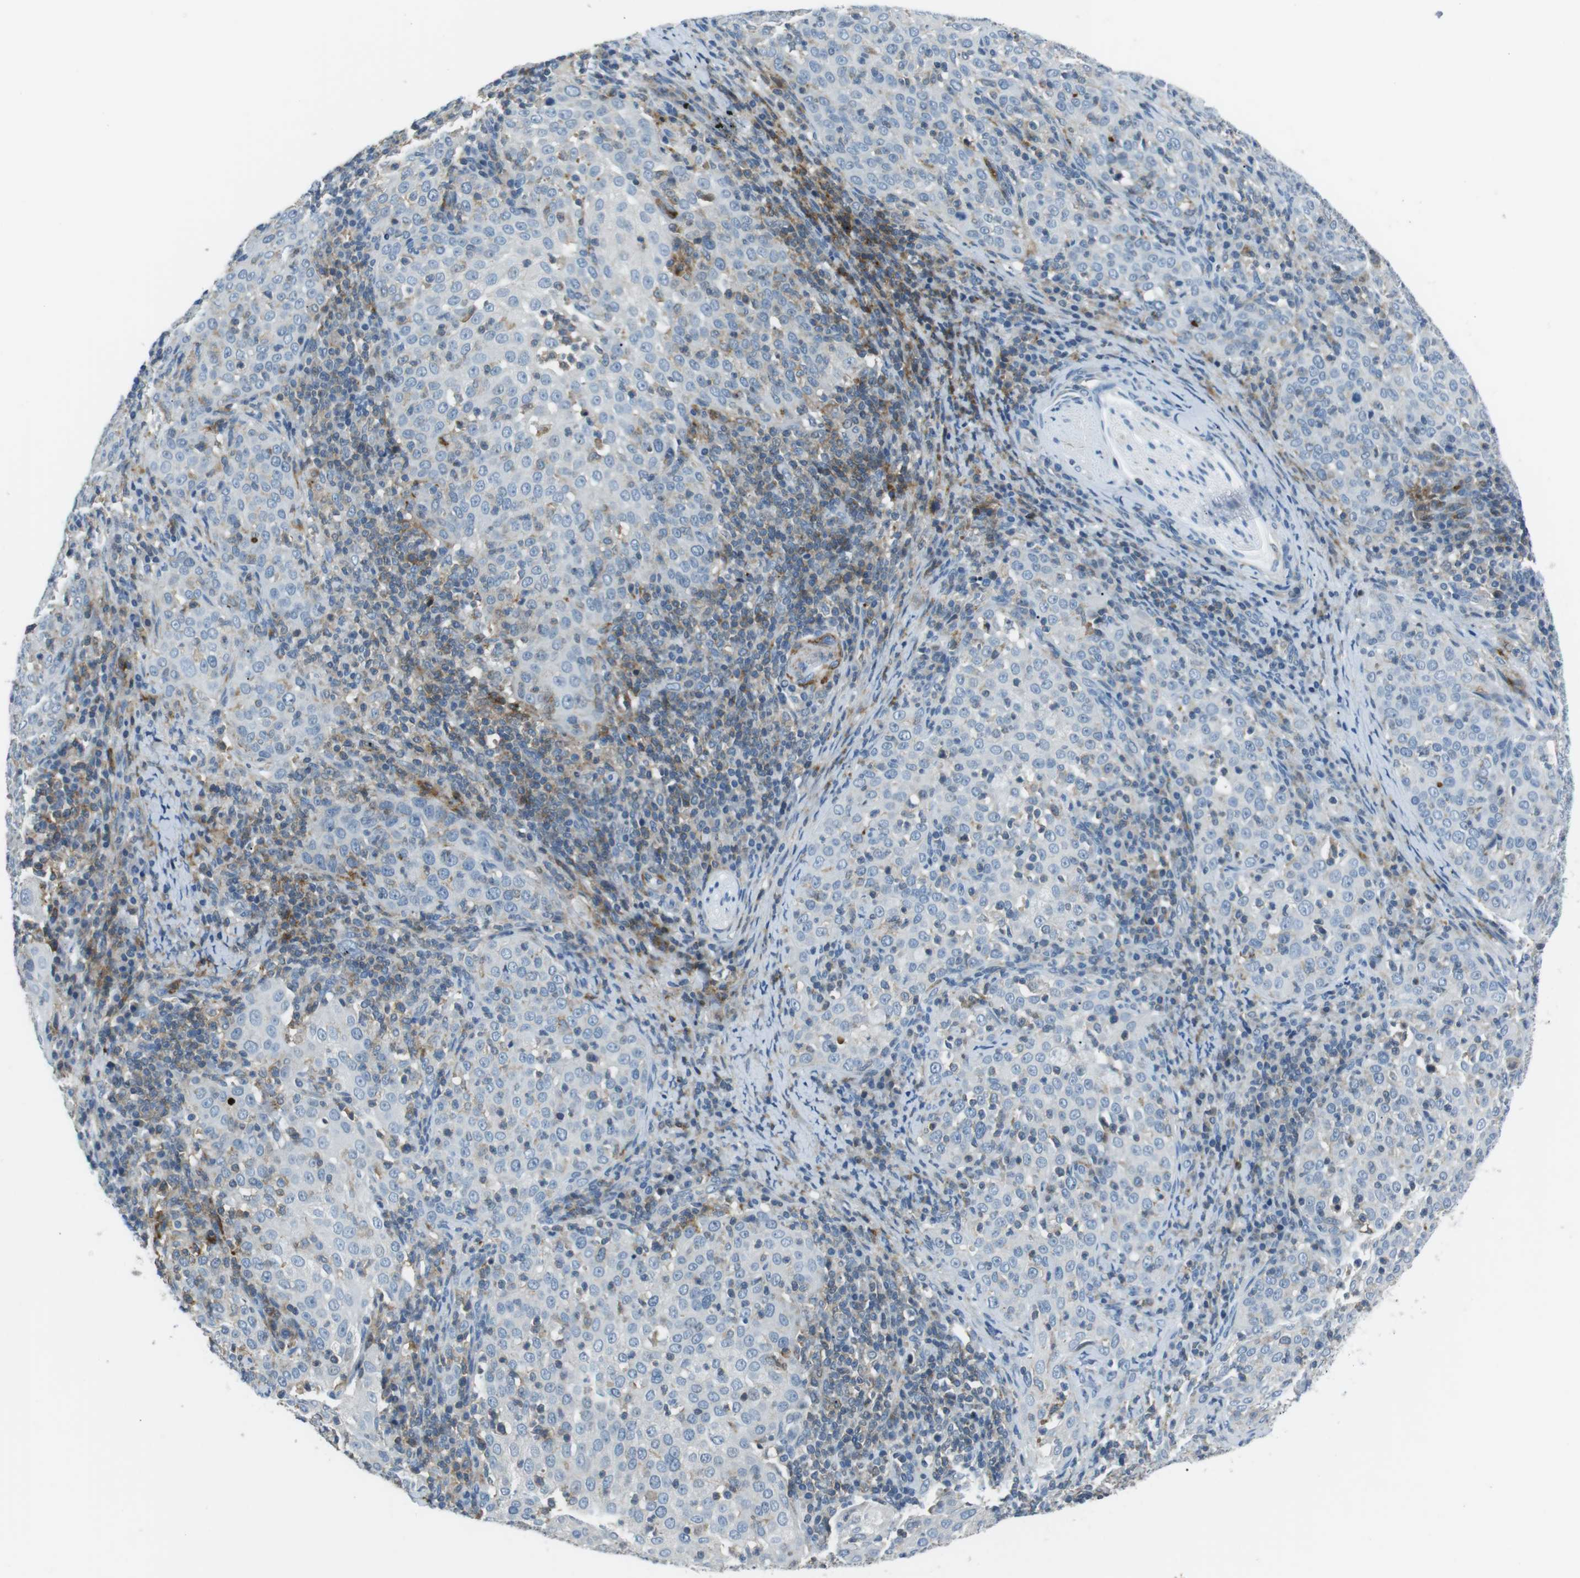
{"staining": {"intensity": "negative", "quantity": "none", "location": "none"}, "tissue": "cervical cancer", "cell_type": "Tumor cells", "image_type": "cancer", "snomed": [{"axis": "morphology", "description": "Squamous cell carcinoma, NOS"}, {"axis": "topography", "description": "Cervix"}], "caption": "High power microscopy image of an immunohistochemistry (IHC) micrograph of squamous cell carcinoma (cervical), revealing no significant expression in tumor cells.", "gene": "ARVCF", "patient": {"sex": "female", "age": 51}}